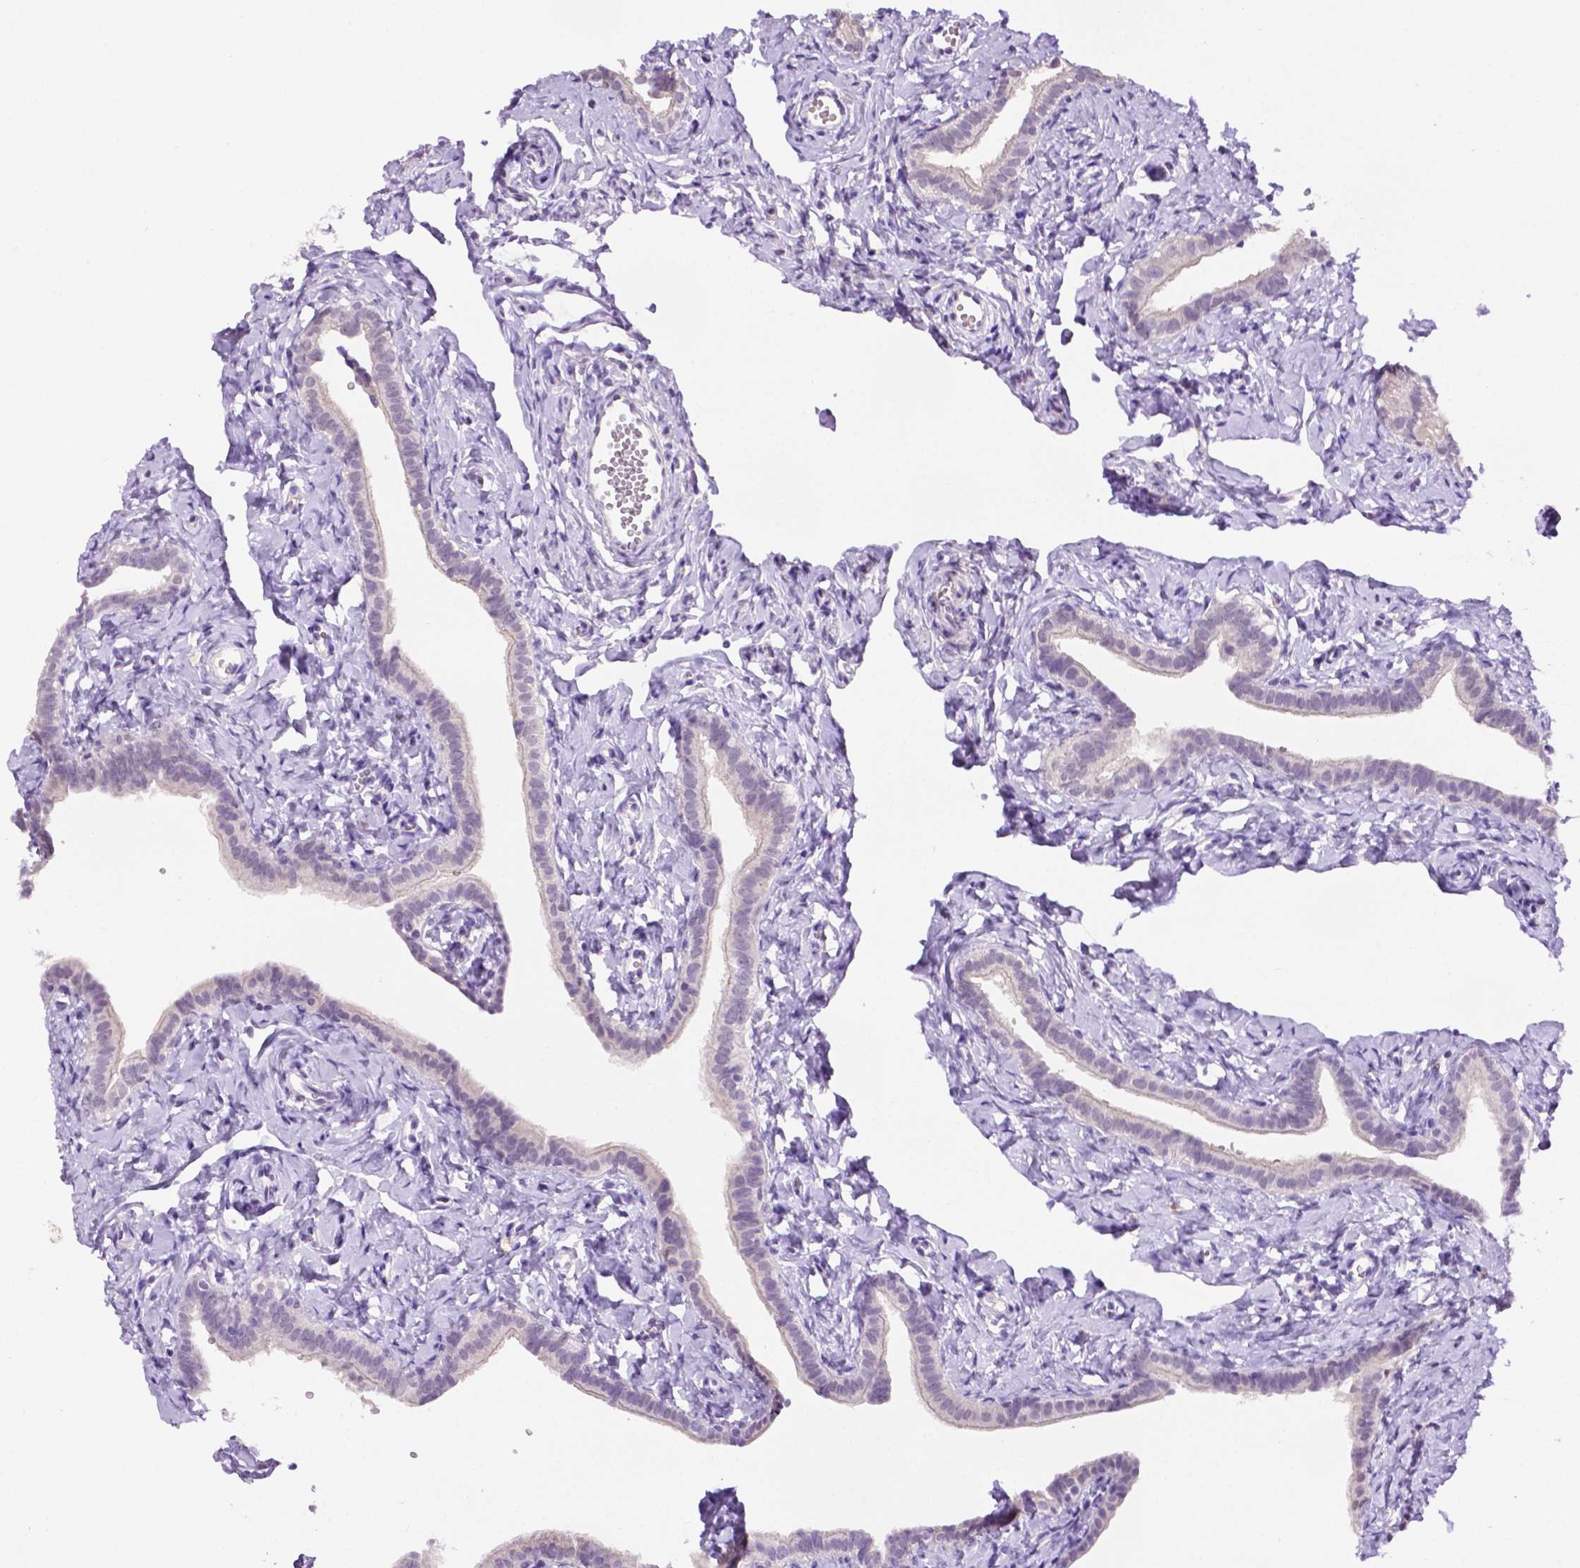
{"staining": {"intensity": "negative", "quantity": "none", "location": "none"}, "tissue": "fallopian tube", "cell_type": "Glandular cells", "image_type": "normal", "snomed": [{"axis": "morphology", "description": "Normal tissue, NOS"}, {"axis": "topography", "description": "Fallopian tube"}], "caption": "DAB immunohistochemical staining of unremarkable fallopian tube exhibits no significant staining in glandular cells.", "gene": "MMP27", "patient": {"sex": "female", "age": 41}}